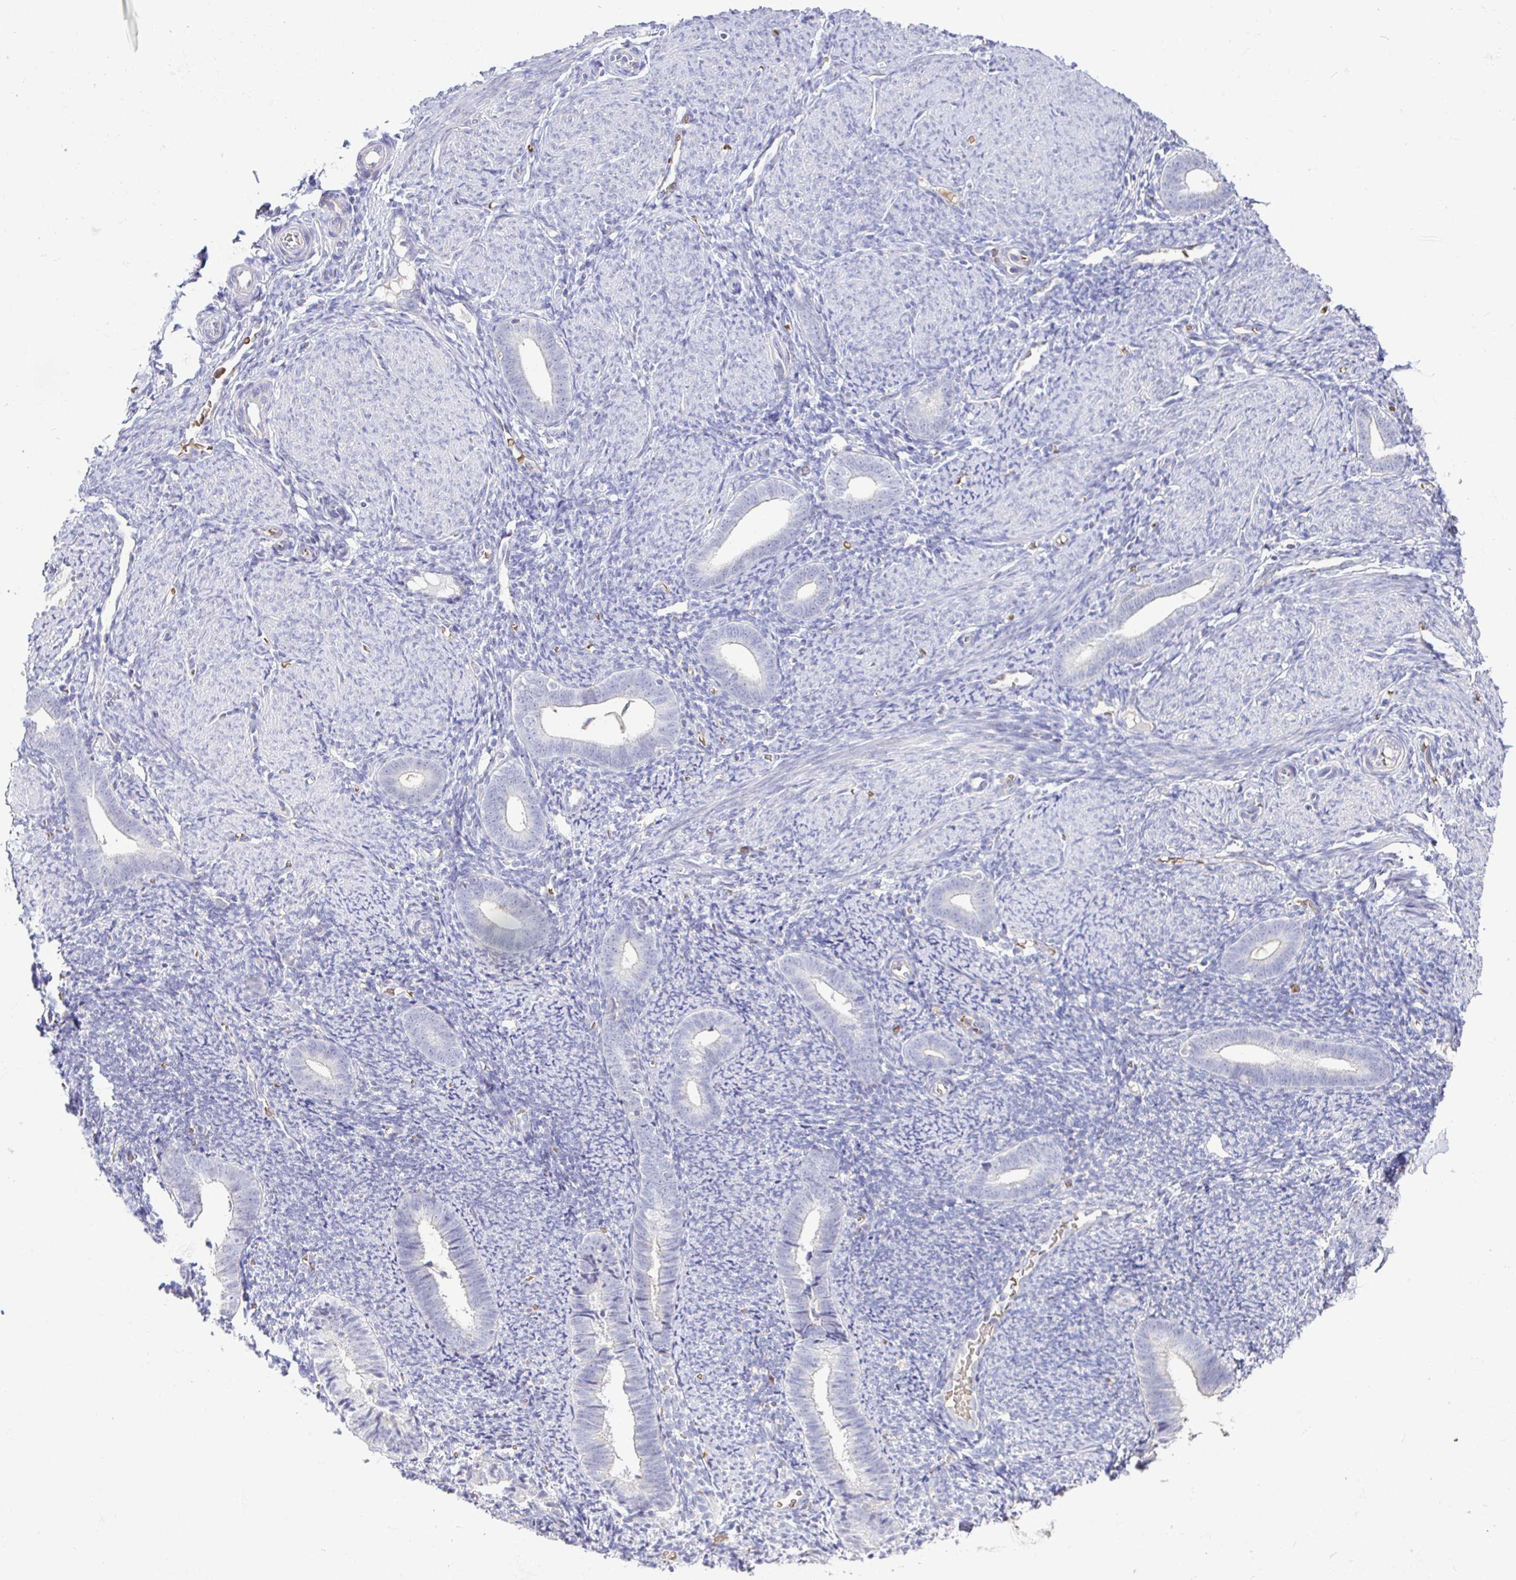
{"staining": {"intensity": "negative", "quantity": "none", "location": "none"}, "tissue": "endometrium", "cell_type": "Cells in endometrial stroma", "image_type": "normal", "snomed": [{"axis": "morphology", "description": "Normal tissue, NOS"}, {"axis": "topography", "description": "Endometrium"}], "caption": "Cells in endometrial stroma are negative for brown protein staining in normal endometrium. The staining is performed using DAB (3,3'-diaminobenzidine) brown chromogen with nuclei counter-stained in using hematoxylin.", "gene": "SIRPA", "patient": {"sex": "female", "age": 39}}